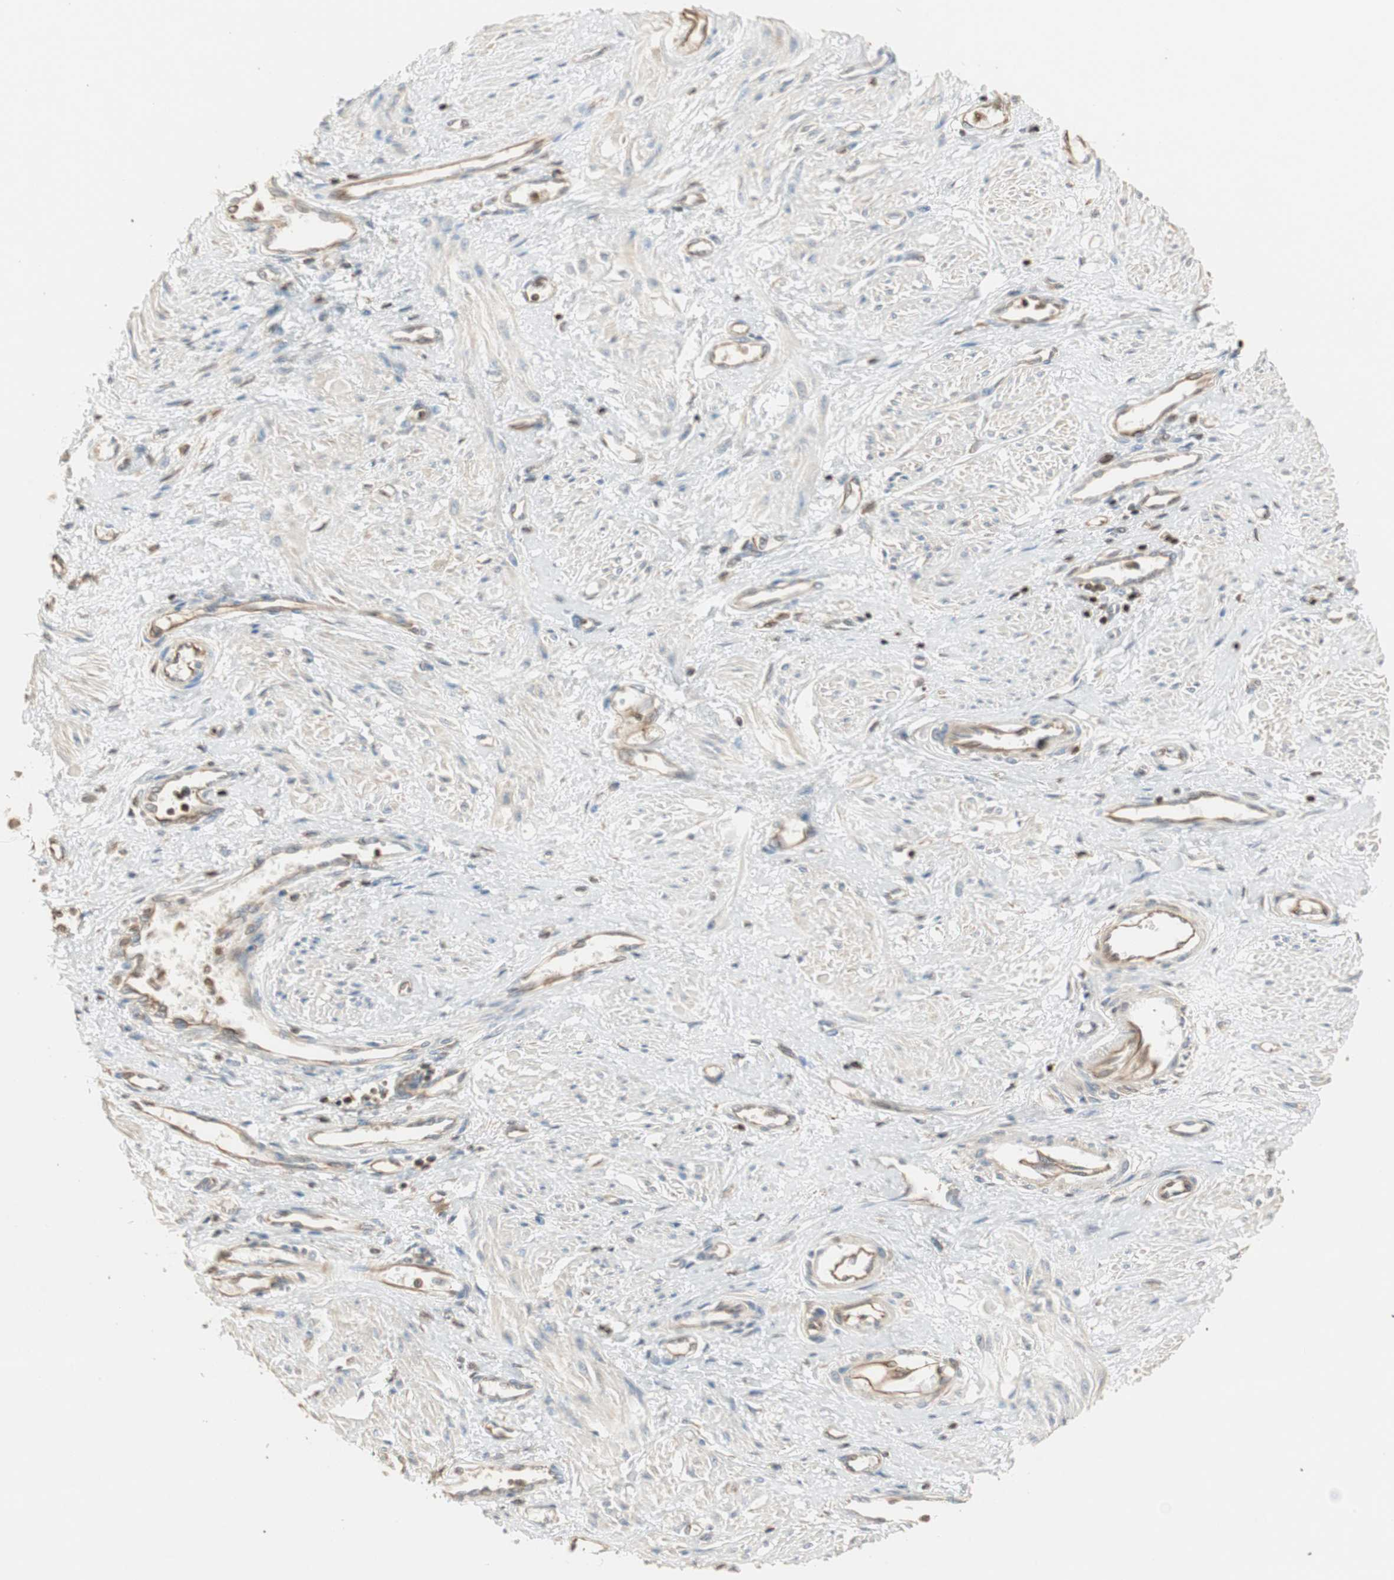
{"staining": {"intensity": "negative", "quantity": "none", "location": "none"}, "tissue": "smooth muscle", "cell_type": "Smooth muscle cells", "image_type": "normal", "snomed": [{"axis": "morphology", "description": "Normal tissue, NOS"}, {"axis": "topography", "description": "Smooth muscle"}, {"axis": "topography", "description": "Uterus"}], "caption": "High magnification brightfield microscopy of unremarkable smooth muscle stained with DAB (3,3'-diaminobenzidine) (brown) and counterstained with hematoxylin (blue): smooth muscle cells show no significant positivity.", "gene": "CRLF3", "patient": {"sex": "female", "age": 39}}